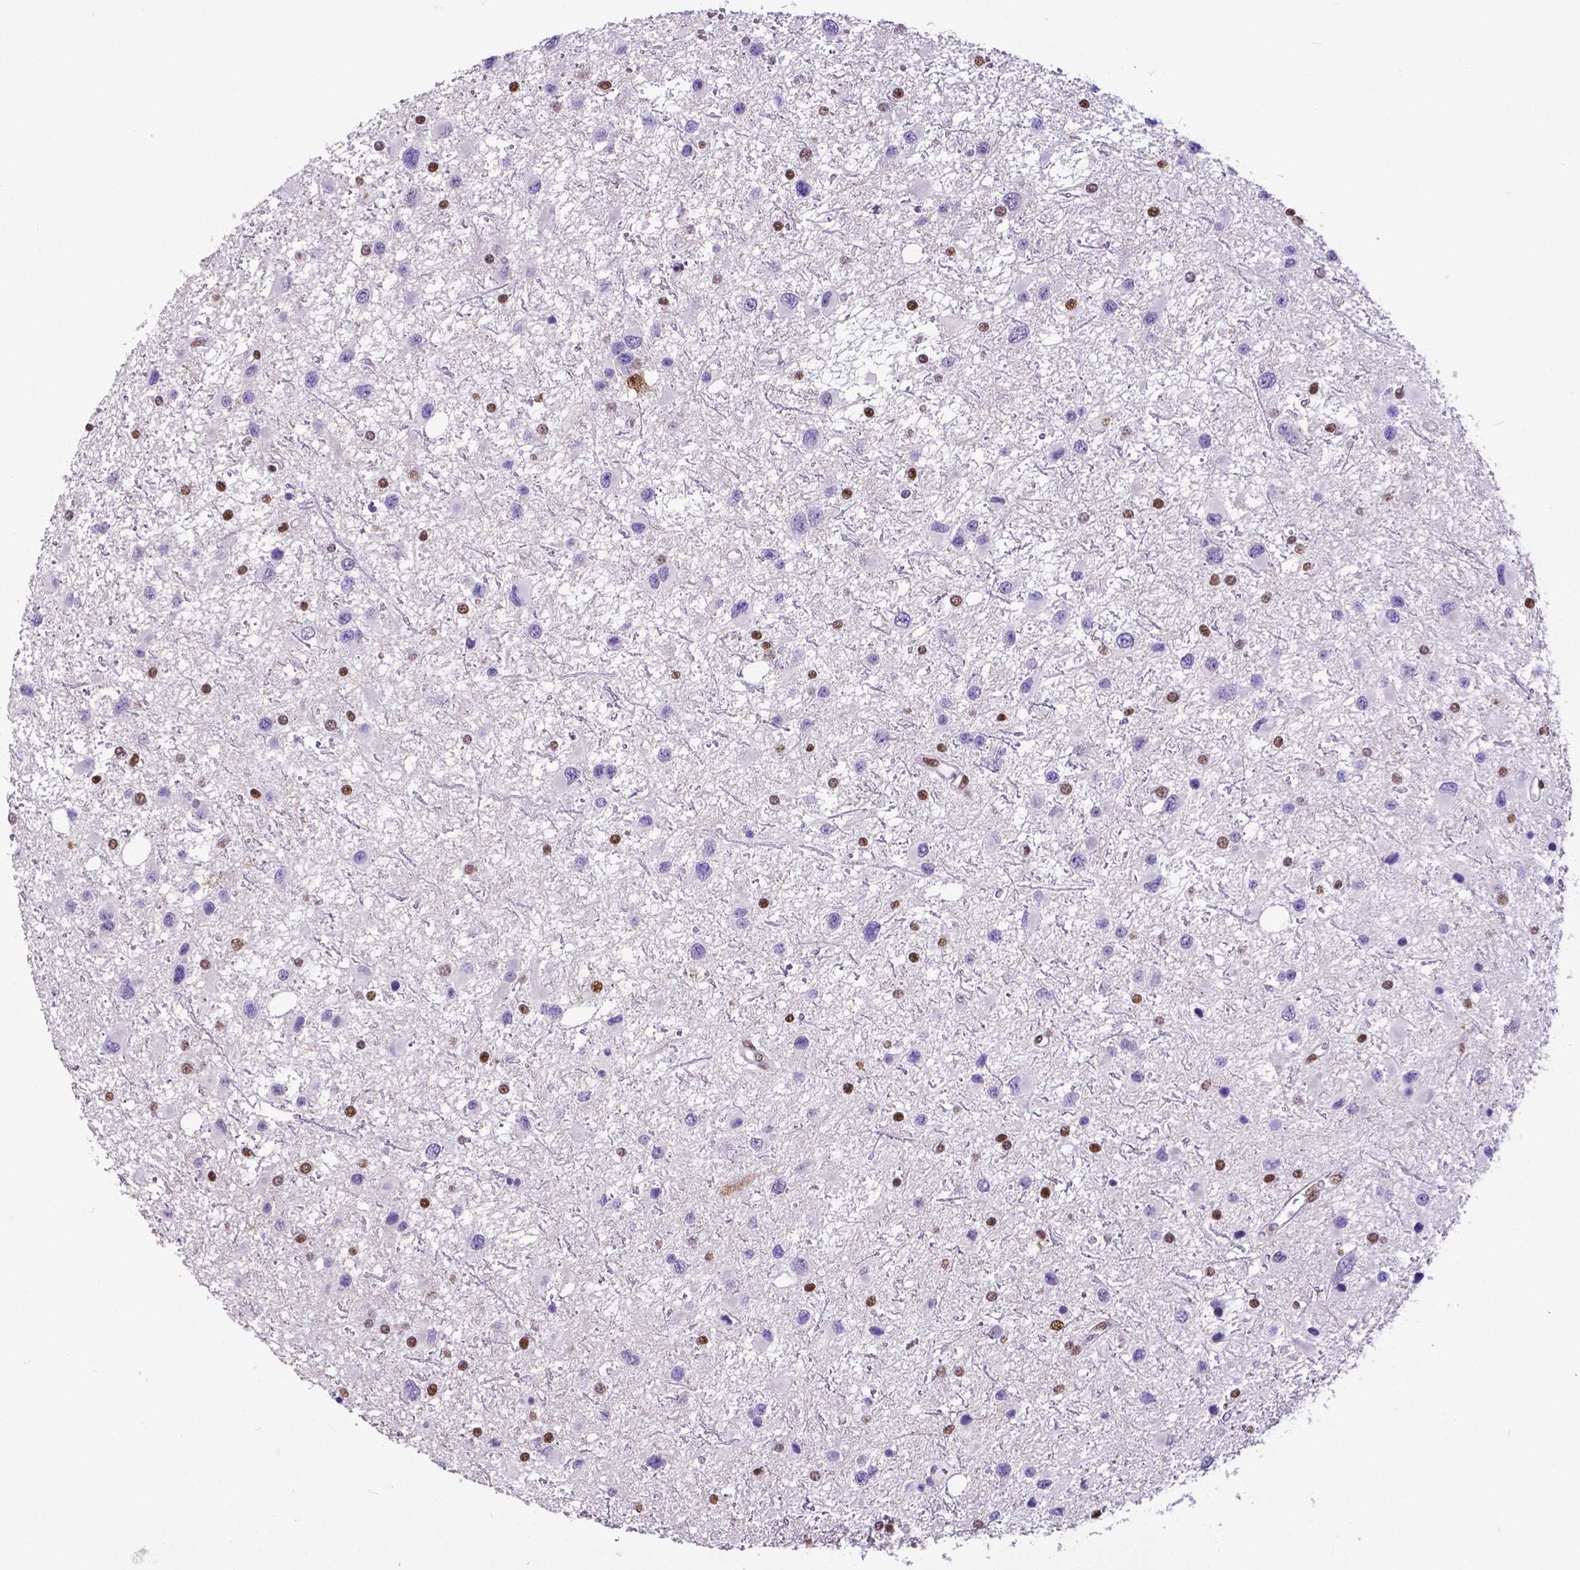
{"staining": {"intensity": "moderate", "quantity": "<25%", "location": "nuclear"}, "tissue": "glioma", "cell_type": "Tumor cells", "image_type": "cancer", "snomed": [{"axis": "morphology", "description": "Glioma, malignant, Low grade"}, {"axis": "topography", "description": "Brain"}], "caption": "Moderate nuclear protein expression is appreciated in about <25% of tumor cells in glioma.", "gene": "ATRX", "patient": {"sex": "female", "age": 32}}